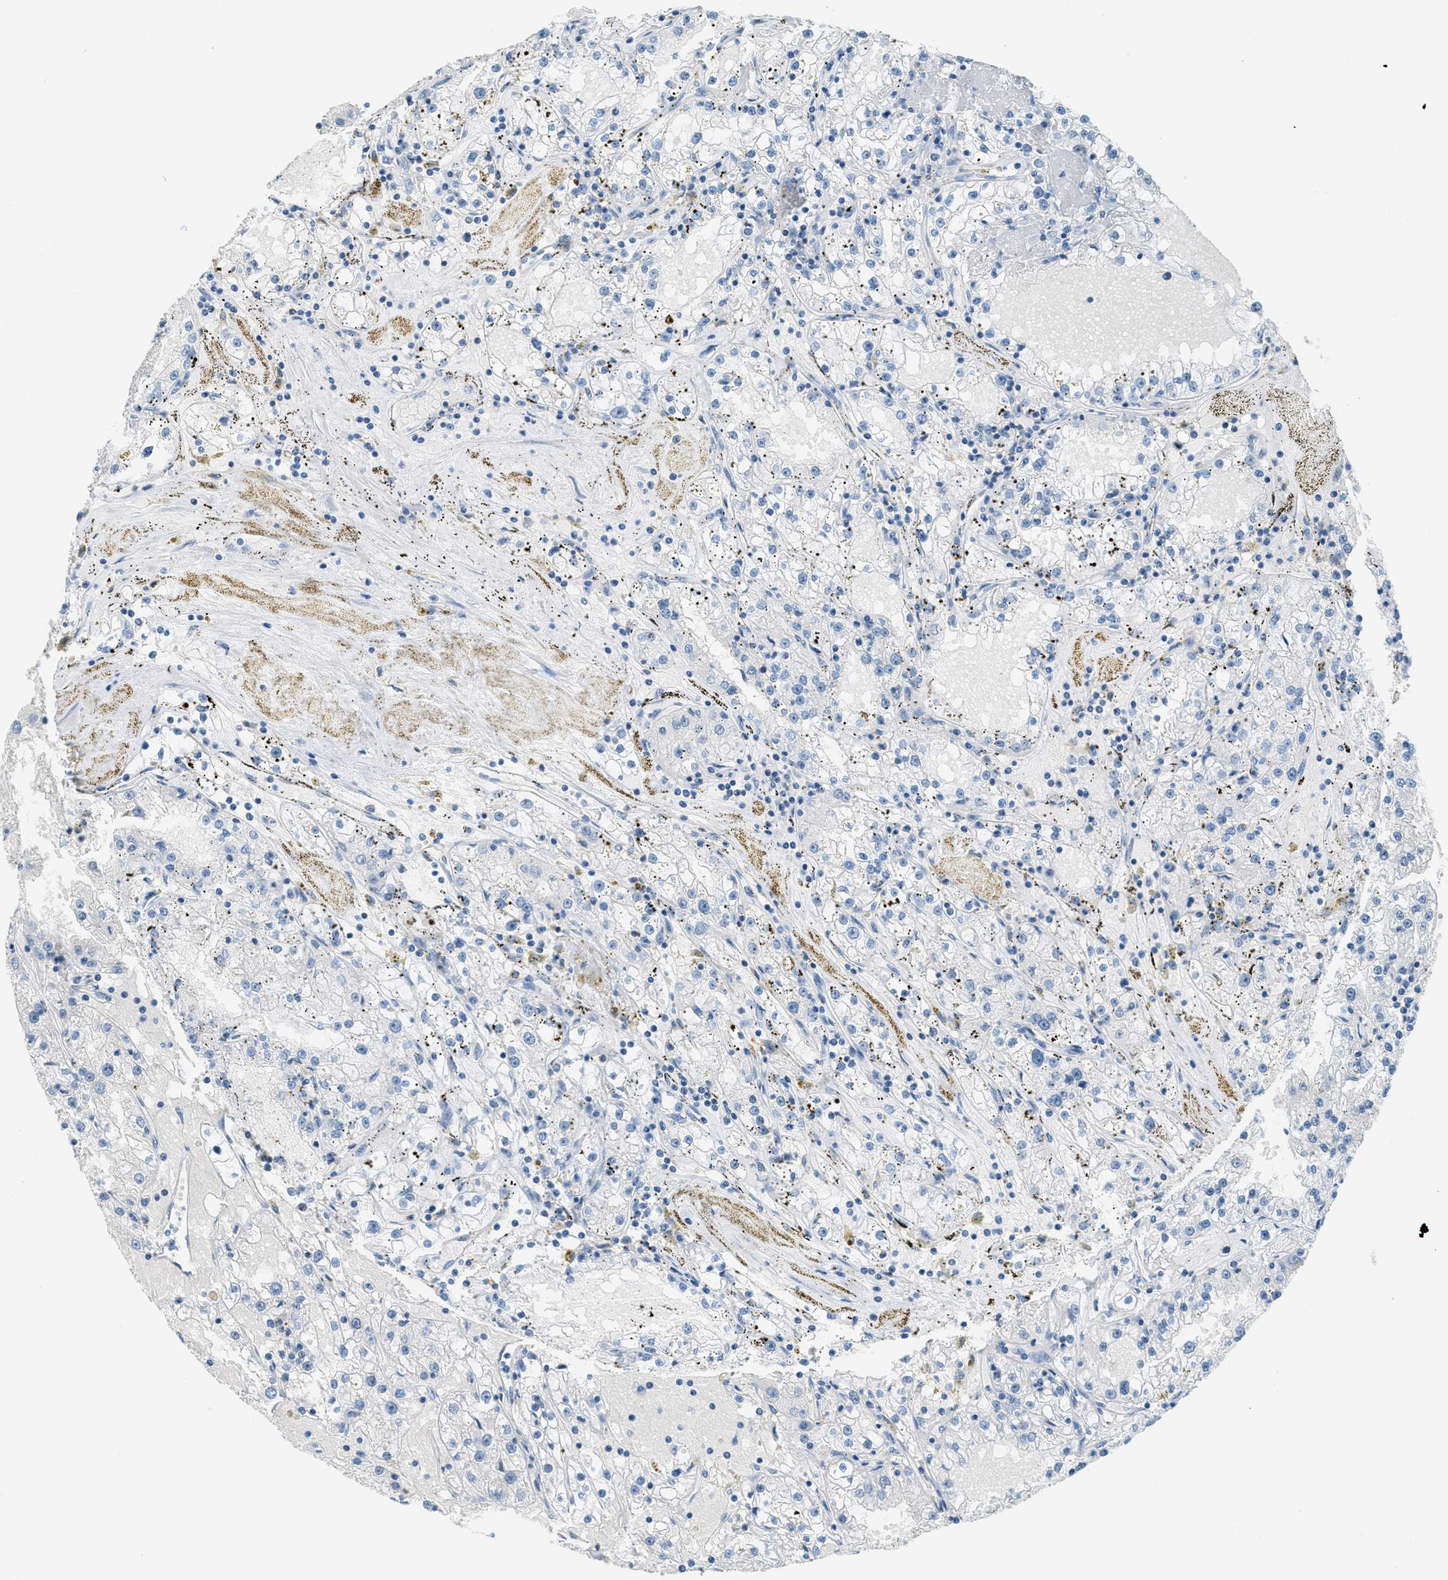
{"staining": {"intensity": "negative", "quantity": "none", "location": "none"}, "tissue": "renal cancer", "cell_type": "Tumor cells", "image_type": "cancer", "snomed": [{"axis": "morphology", "description": "Adenocarcinoma, NOS"}, {"axis": "topography", "description": "Kidney"}], "caption": "Immunohistochemical staining of human adenocarcinoma (renal) shows no significant positivity in tumor cells.", "gene": "FYN", "patient": {"sex": "male", "age": 56}}